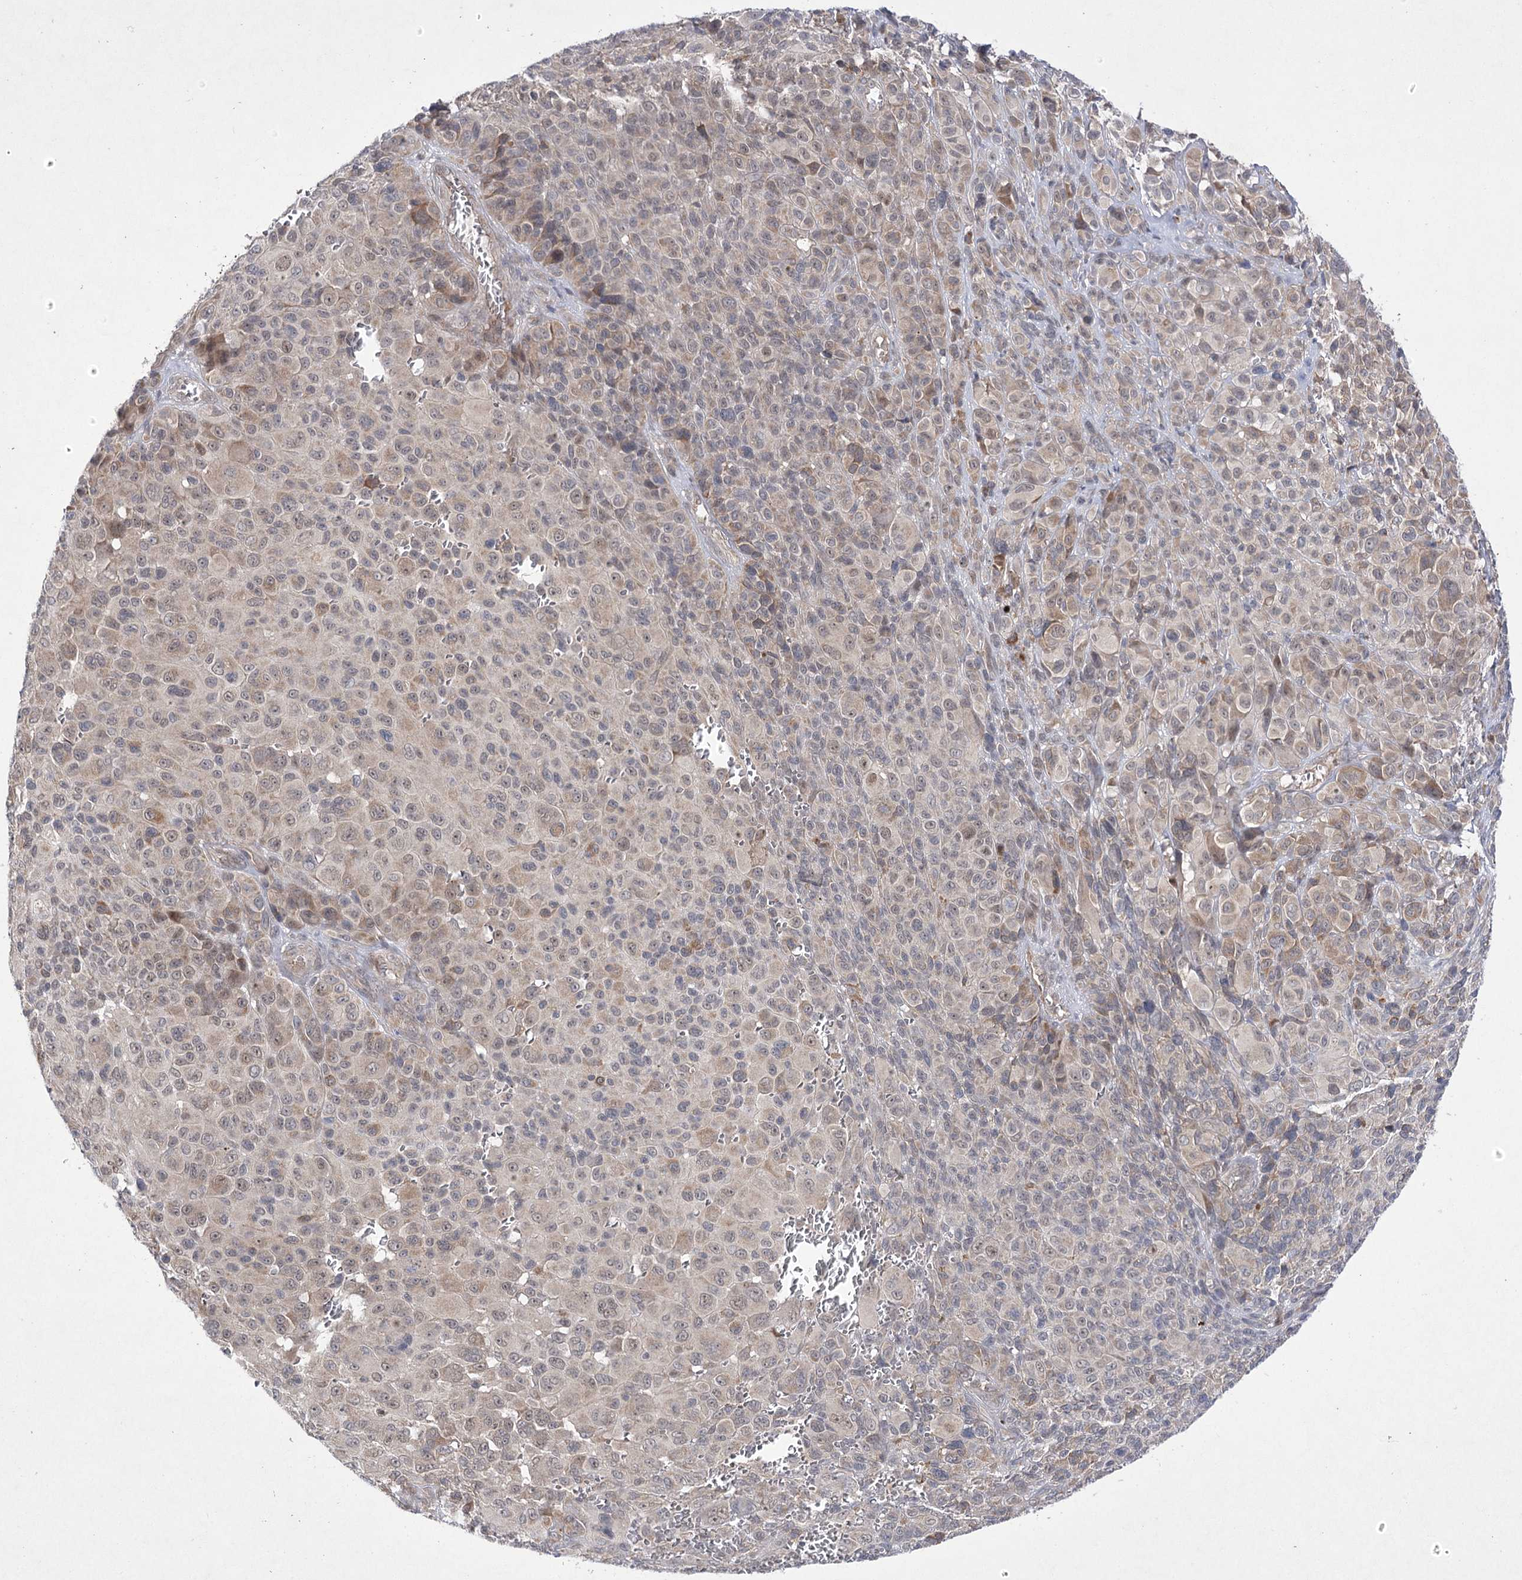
{"staining": {"intensity": "weak", "quantity": "25%-75%", "location": "cytoplasmic/membranous,nuclear"}, "tissue": "melanoma", "cell_type": "Tumor cells", "image_type": "cancer", "snomed": [{"axis": "morphology", "description": "Malignant melanoma, NOS"}, {"axis": "topography", "description": "Skin of trunk"}], "caption": "Melanoma was stained to show a protein in brown. There is low levels of weak cytoplasmic/membranous and nuclear staining in about 25%-75% of tumor cells. Nuclei are stained in blue.", "gene": "BCR", "patient": {"sex": "male", "age": 71}}